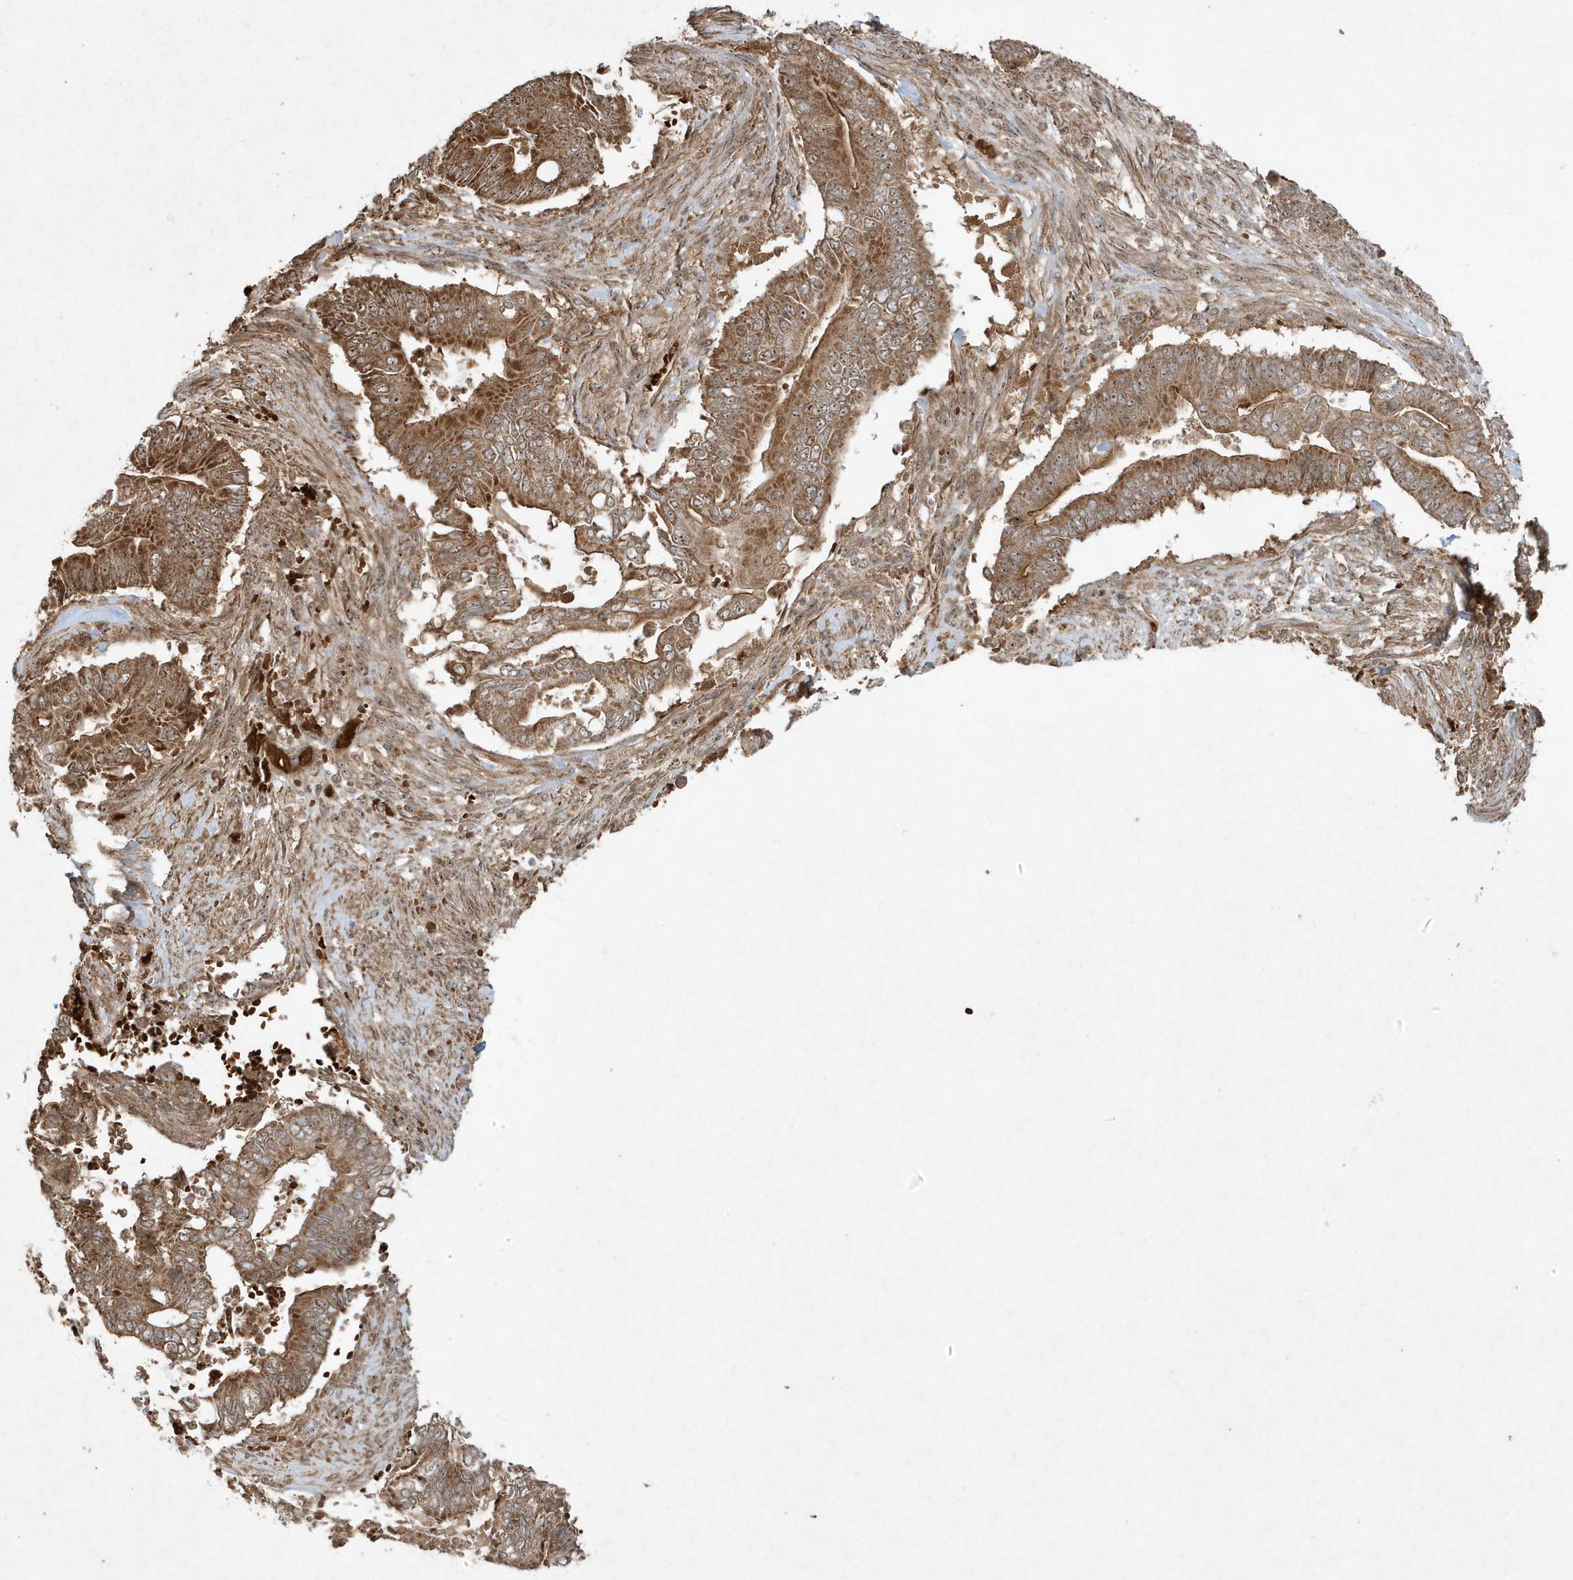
{"staining": {"intensity": "strong", "quantity": ">75%", "location": "cytoplasmic/membranous,nuclear"}, "tissue": "pancreatic cancer", "cell_type": "Tumor cells", "image_type": "cancer", "snomed": [{"axis": "morphology", "description": "Adenocarcinoma, NOS"}, {"axis": "topography", "description": "Pancreas"}], "caption": "An immunohistochemistry histopathology image of tumor tissue is shown. Protein staining in brown highlights strong cytoplasmic/membranous and nuclear positivity in pancreatic cancer (adenocarcinoma) within tumor cells. (brown staining indicates protein expression, while blue staining denotes nuclei).", "gene": "ABCB9", "patient": {"sex": "male", "age": 68}}